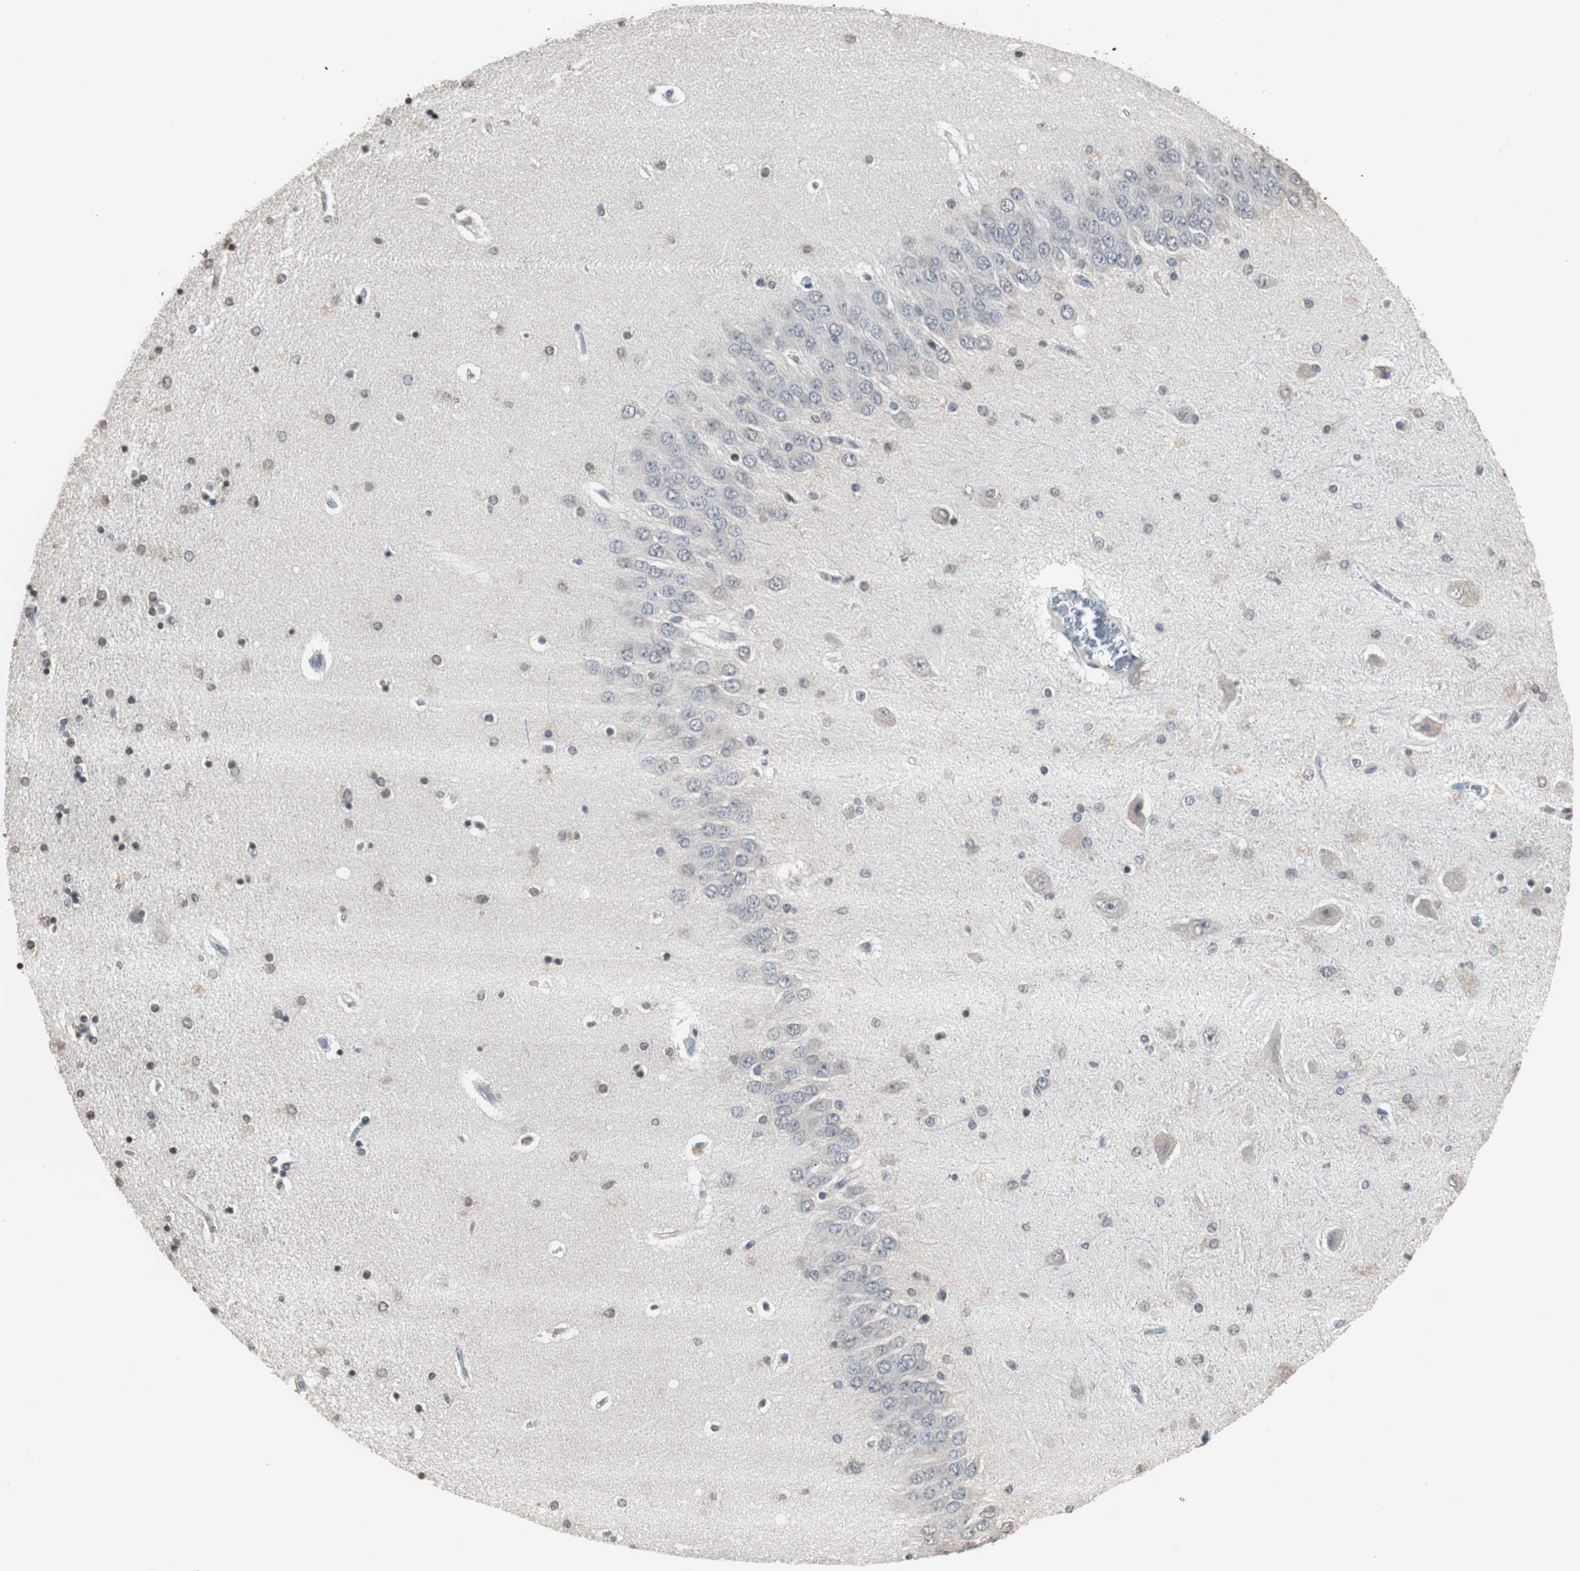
{"staining": {"intensity": "weak", "quantity": "<25%", "location": "nuclear"}, "tissue": "hippocampus", "cell_type": "Glial cells", "image_type": "normal", "snomed": [{"axis": "morphology", "description": "Normal tissue, NOS"}, {"axis": "topography", "description": "Hippocampus"}], "caption": "This is a histopathology image of immunohistochemistry staining of normal hippocampus, which shows no staining in glial cells.", "gene": "TOP2A", "patient": {"sex": "female", "age": 54}}